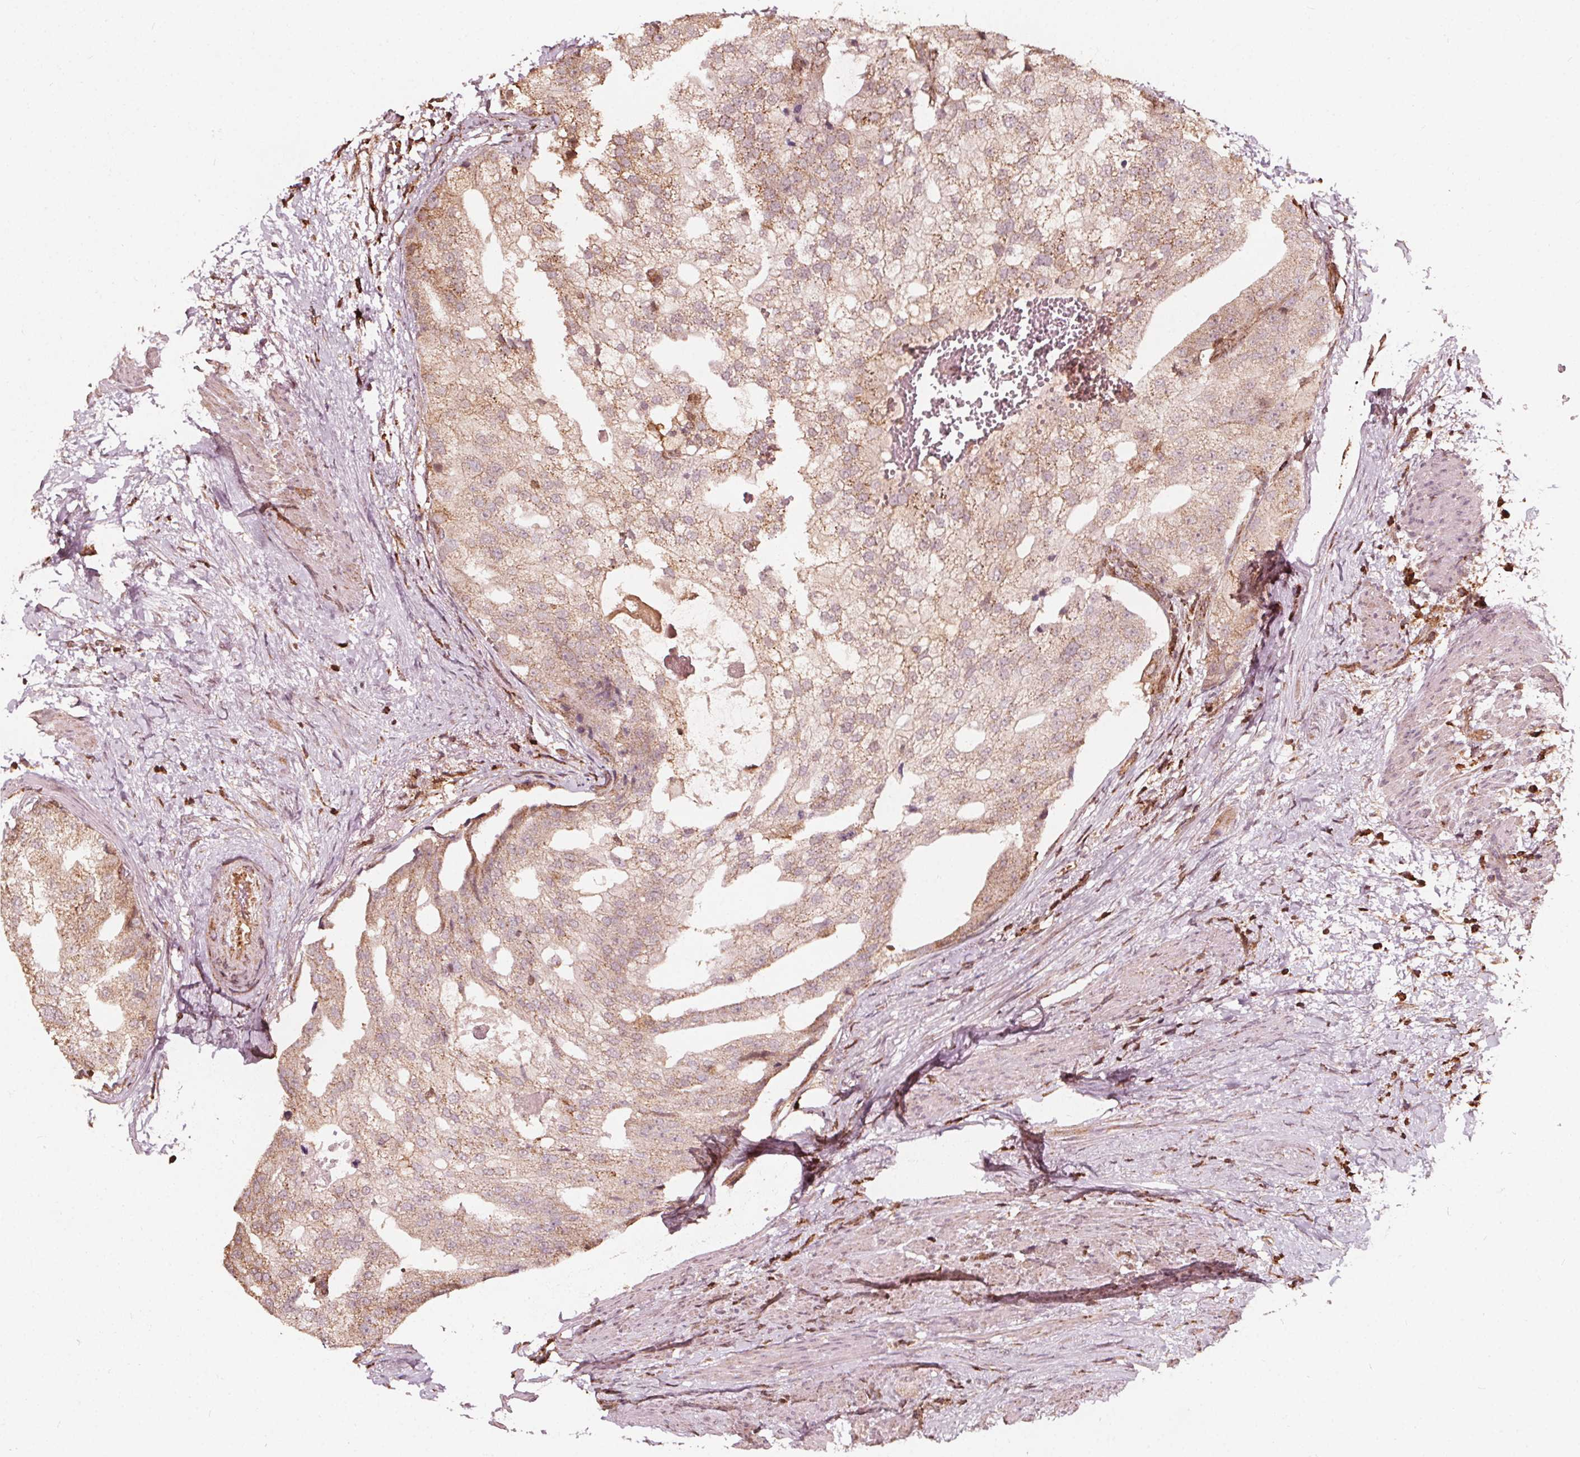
{"staining": {"intensity": "weak", "quantity": ">75%", "location": "cytoplasmic/membranous"}, "tissue": "prostate cancer", "cell_type": "Tumor cells", "image_type": "cancer", "snomed": [{"axis": "morphology", "description": "Adenocarcinoma, High grade"}, {"axis": "topography", "description": "Prostate"}], "caption": "This histopathology image reveals immunohistochemistry (IHC) staining of prostate cancer, with low weak cytoplasmic/membranous staining in approximately >75% of tumor cells.", "gene": "AIP", "patient": {"sex": "male", "age": 70}}